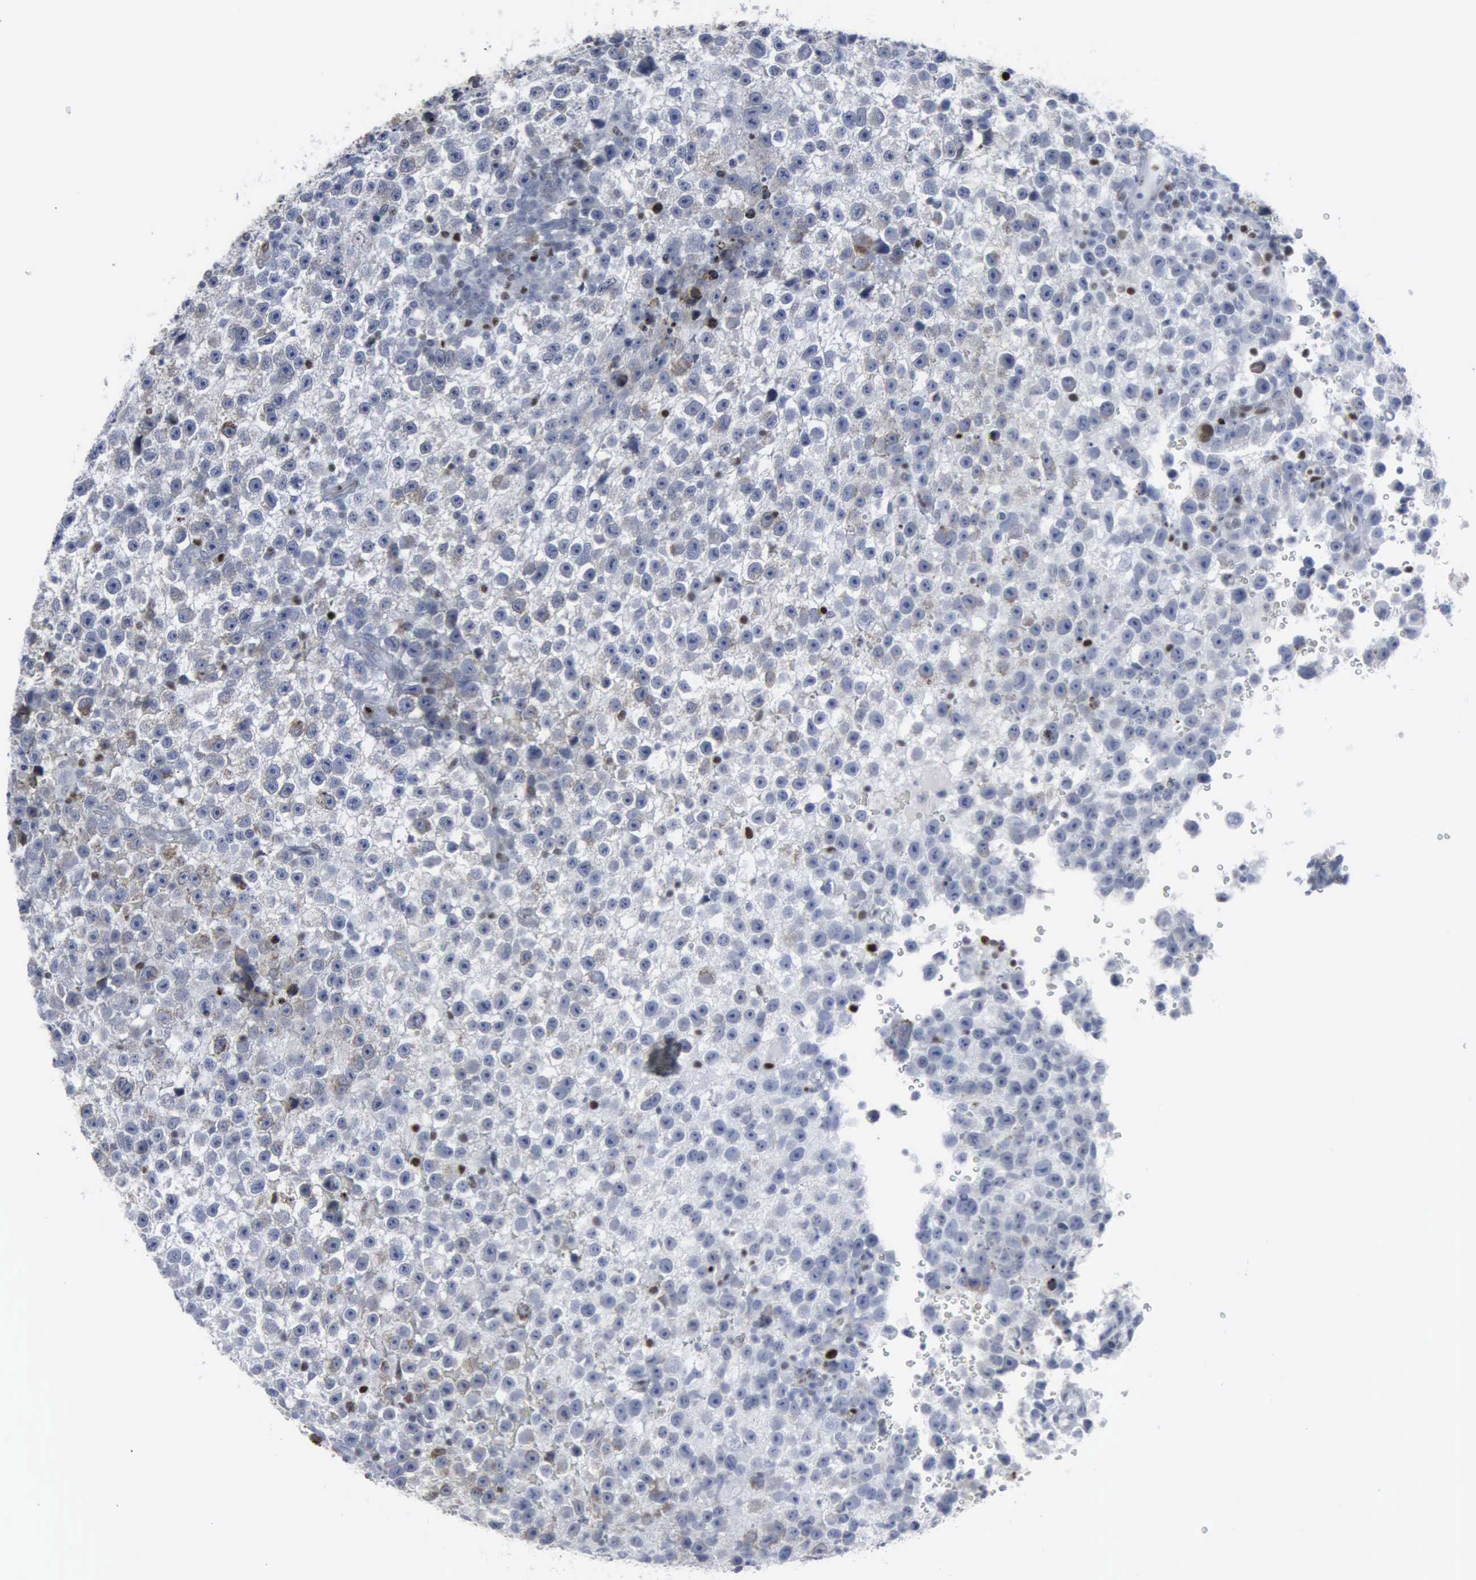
{"staining": {"intensity": "negative", "quantity": "none", "location": "none"}, "tissue": "testis cancer", "cell_type": "Tumor cells", "image_type": "cancer", "snomed": [{"axis": "morphology", "description": "Seminoma, NOS"}, {"axis": "topography", "description": "Testis"}], "caption": "Immunohistochemistry (IHC) photomicrograph of human testis cancer stained for a protein (brown), which displays no staining in tumor cells.", "gene": "CCND3", "patient": {"sex": "male", "age": 33}}